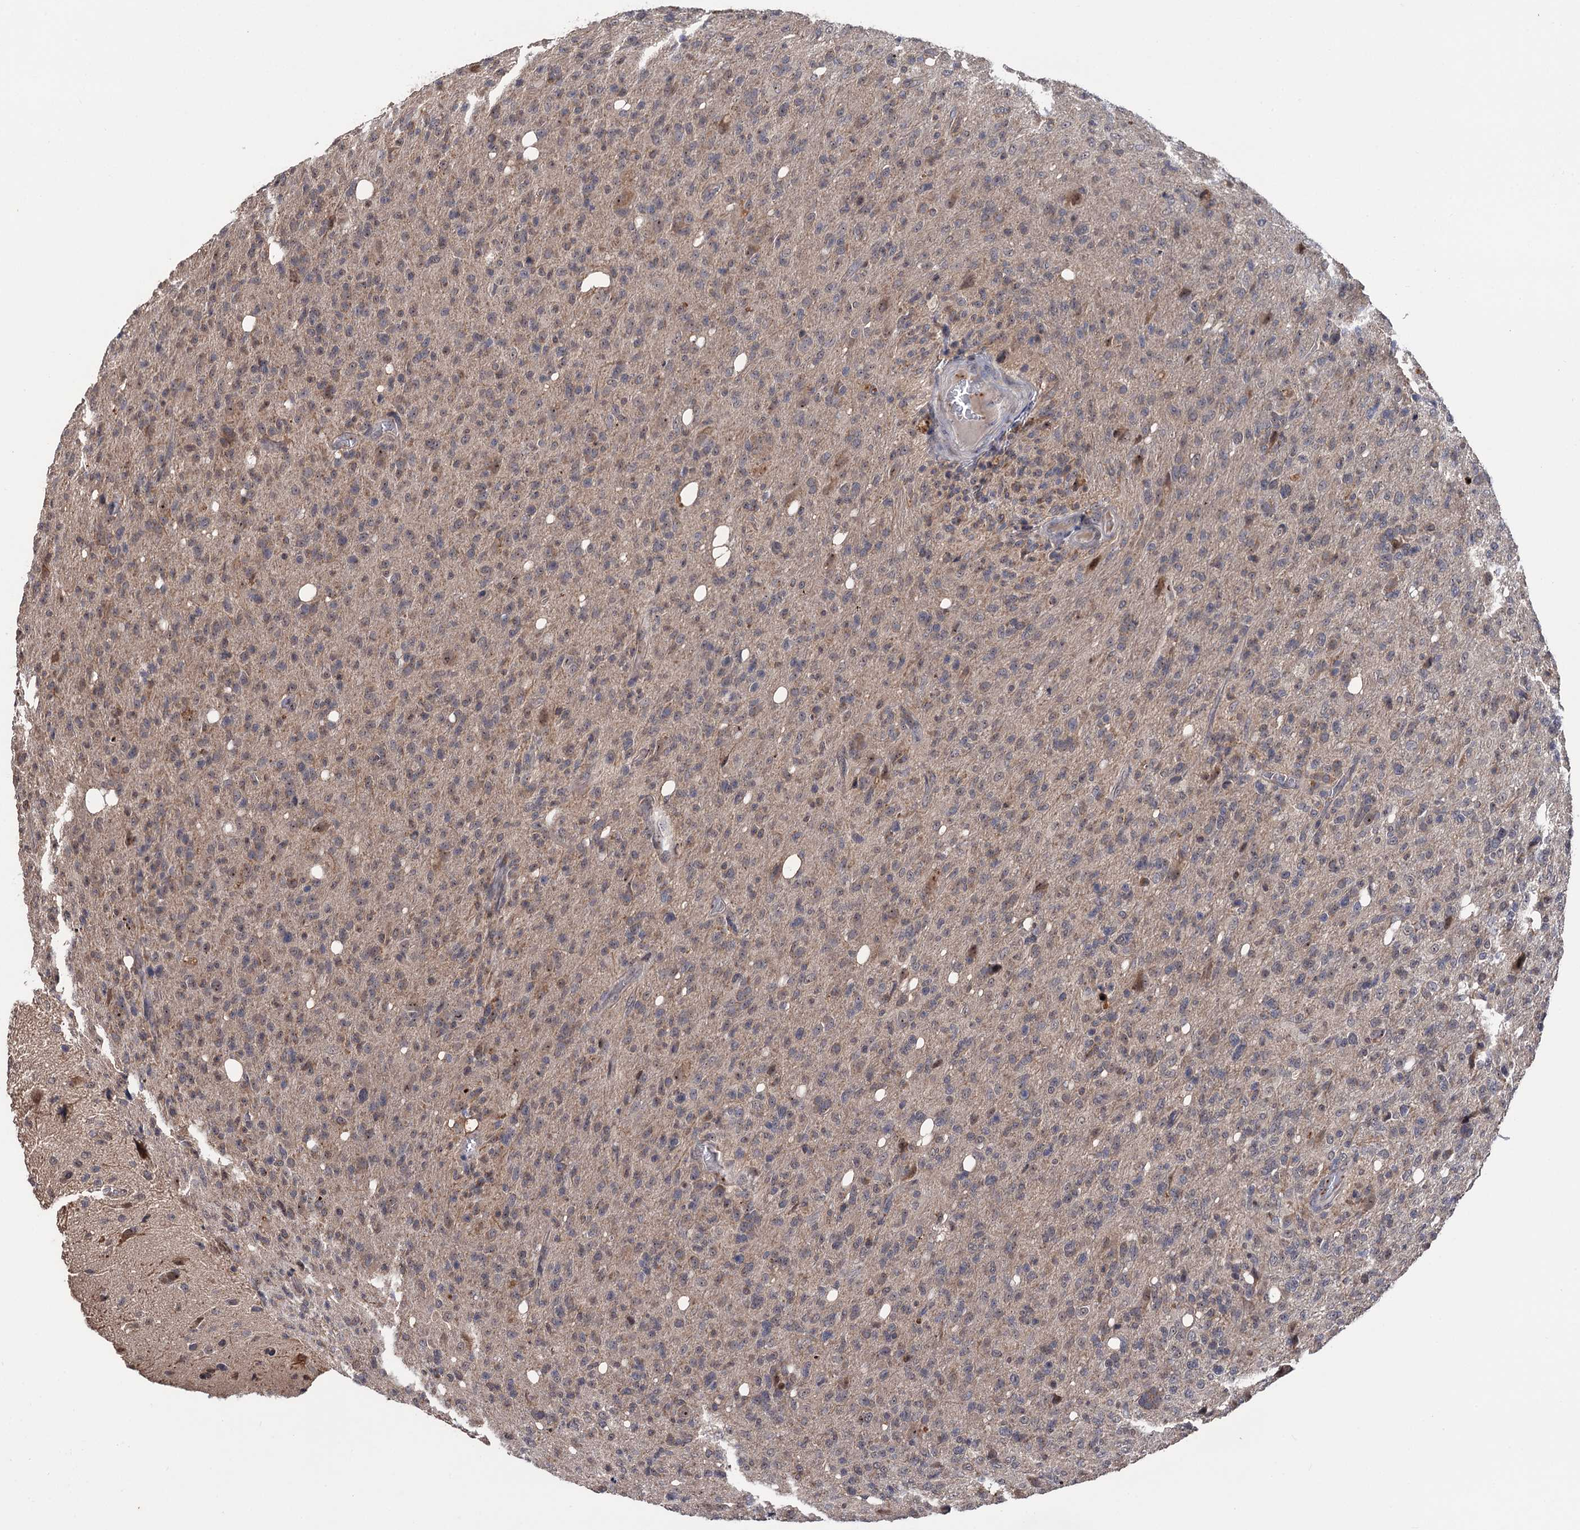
{"staining": {"intensity": "weak", "quantity": "25%-75%", "location": "cytoplasmic/membranous"}, "tissue": "glioma", "cell_type": "Tumor cells", "image_type": "cancer", "snomed": [{"axis": "morphology", "description": "Glioma, malignant, High grade"}, {"axis": "topography", "description": "Brain"}], "caption": "Malignant glioma (high-grade) stained for a protein (brown) shows weak cytoplasmic/membranous positive positivity in about 25%-75% of tumor cells.", "gene": "LRRC63", "patient": {"sex": "female", "age": 57}}